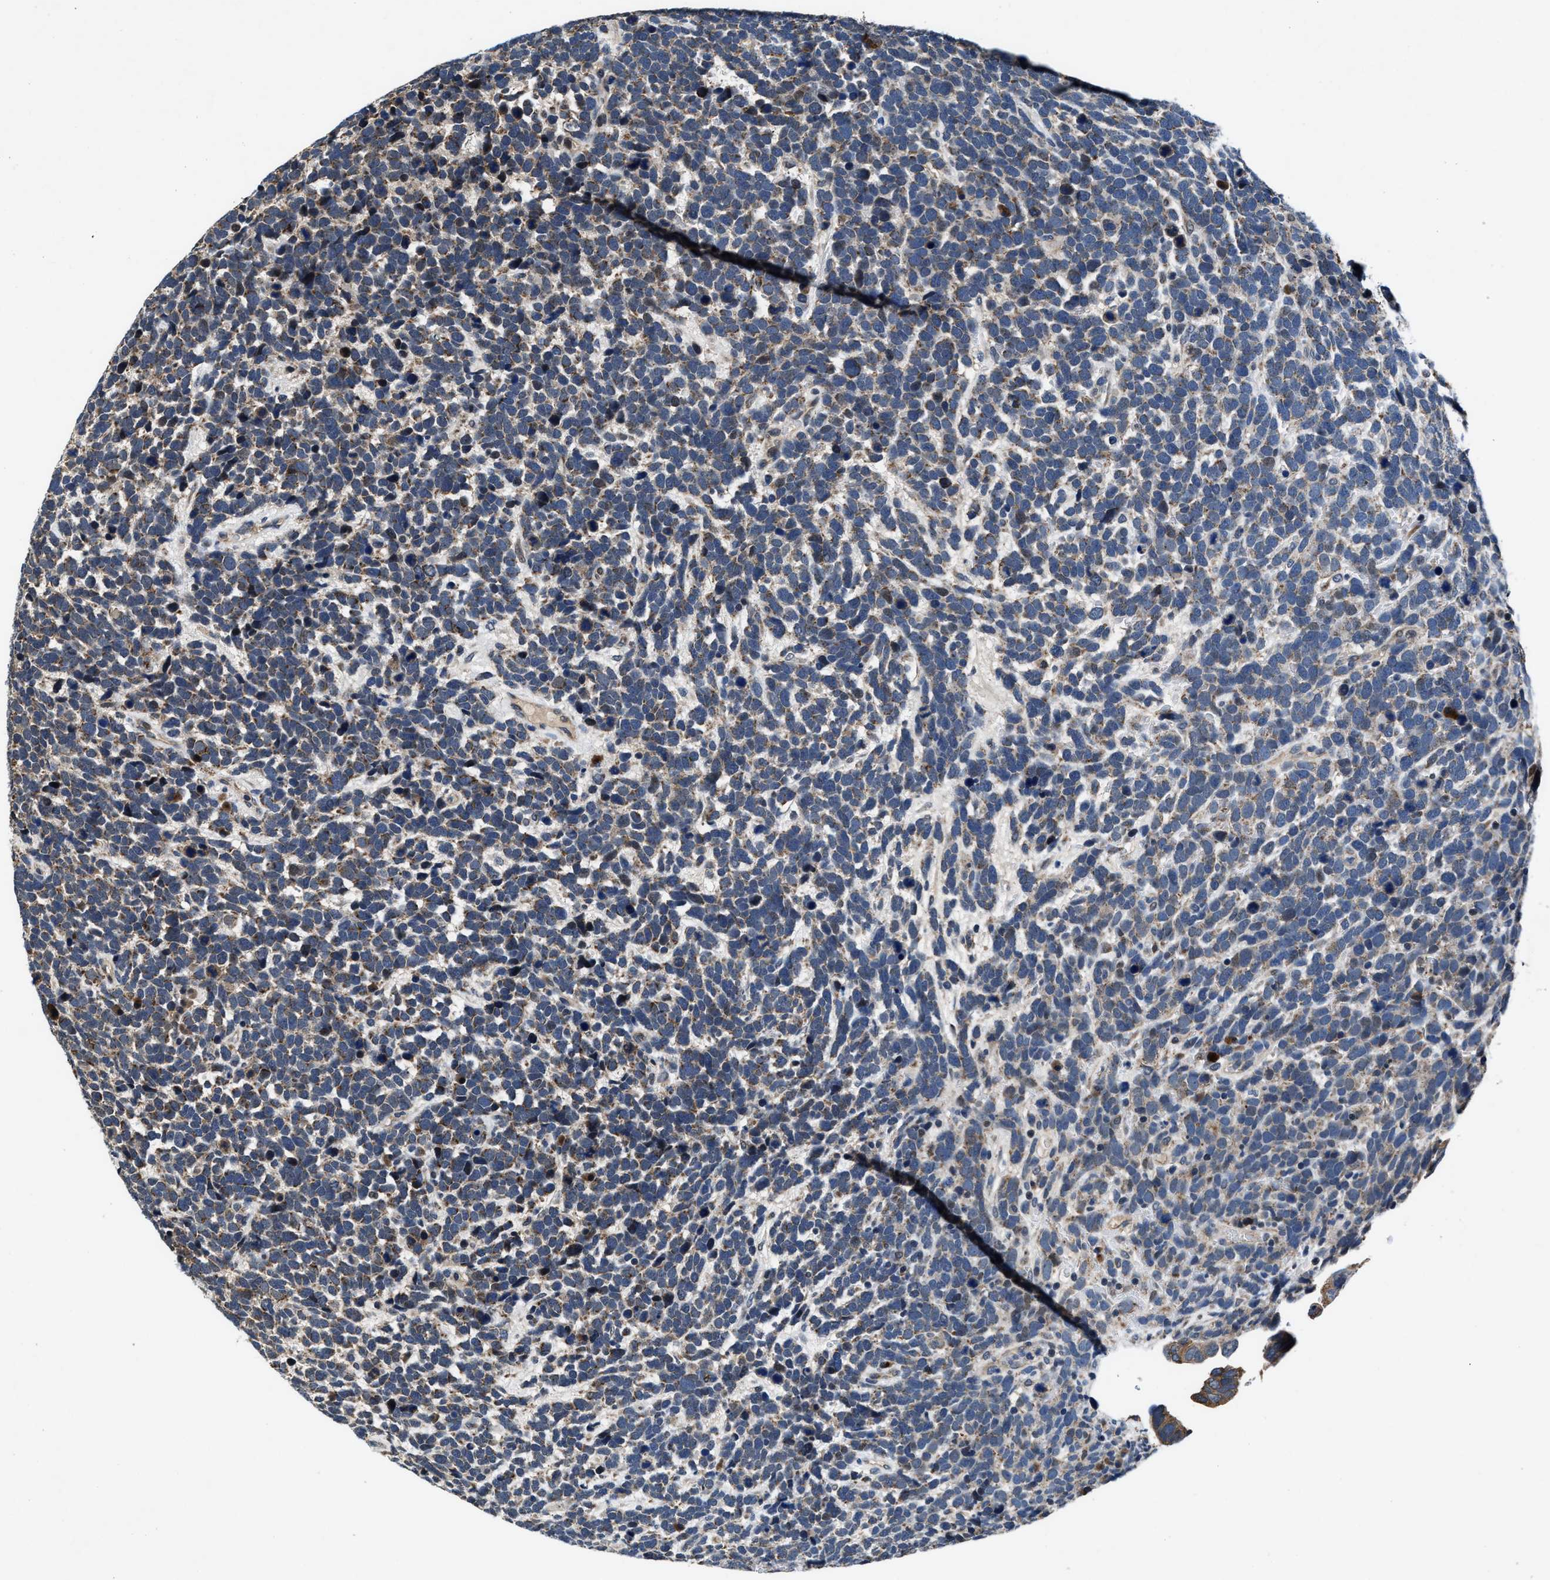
{"staining": {"intensity": "moderate", "quantity": "25%-75%", "location": "cytoplasmic/membranous"}, "tissue": "urothelial cancer", "cell_type": "Tumor cells", "image_type": "cancer", "snomed": [{"axis": "morphology", "description": "Urothelial carcinoma, High grade"}, {"axis": "topography", "description": "Urinary bladder"}], "caption": "Immunohistochemical staining of human urothelial cancer displays medium levels of moderate cytoplasmic/membranous staining in approximately 25%-75% of tumor cells. (IHC, brightfield microscopy, high magnification).", "gene": "TMEM53", "patient": {"sex": "female", "age": 82}}